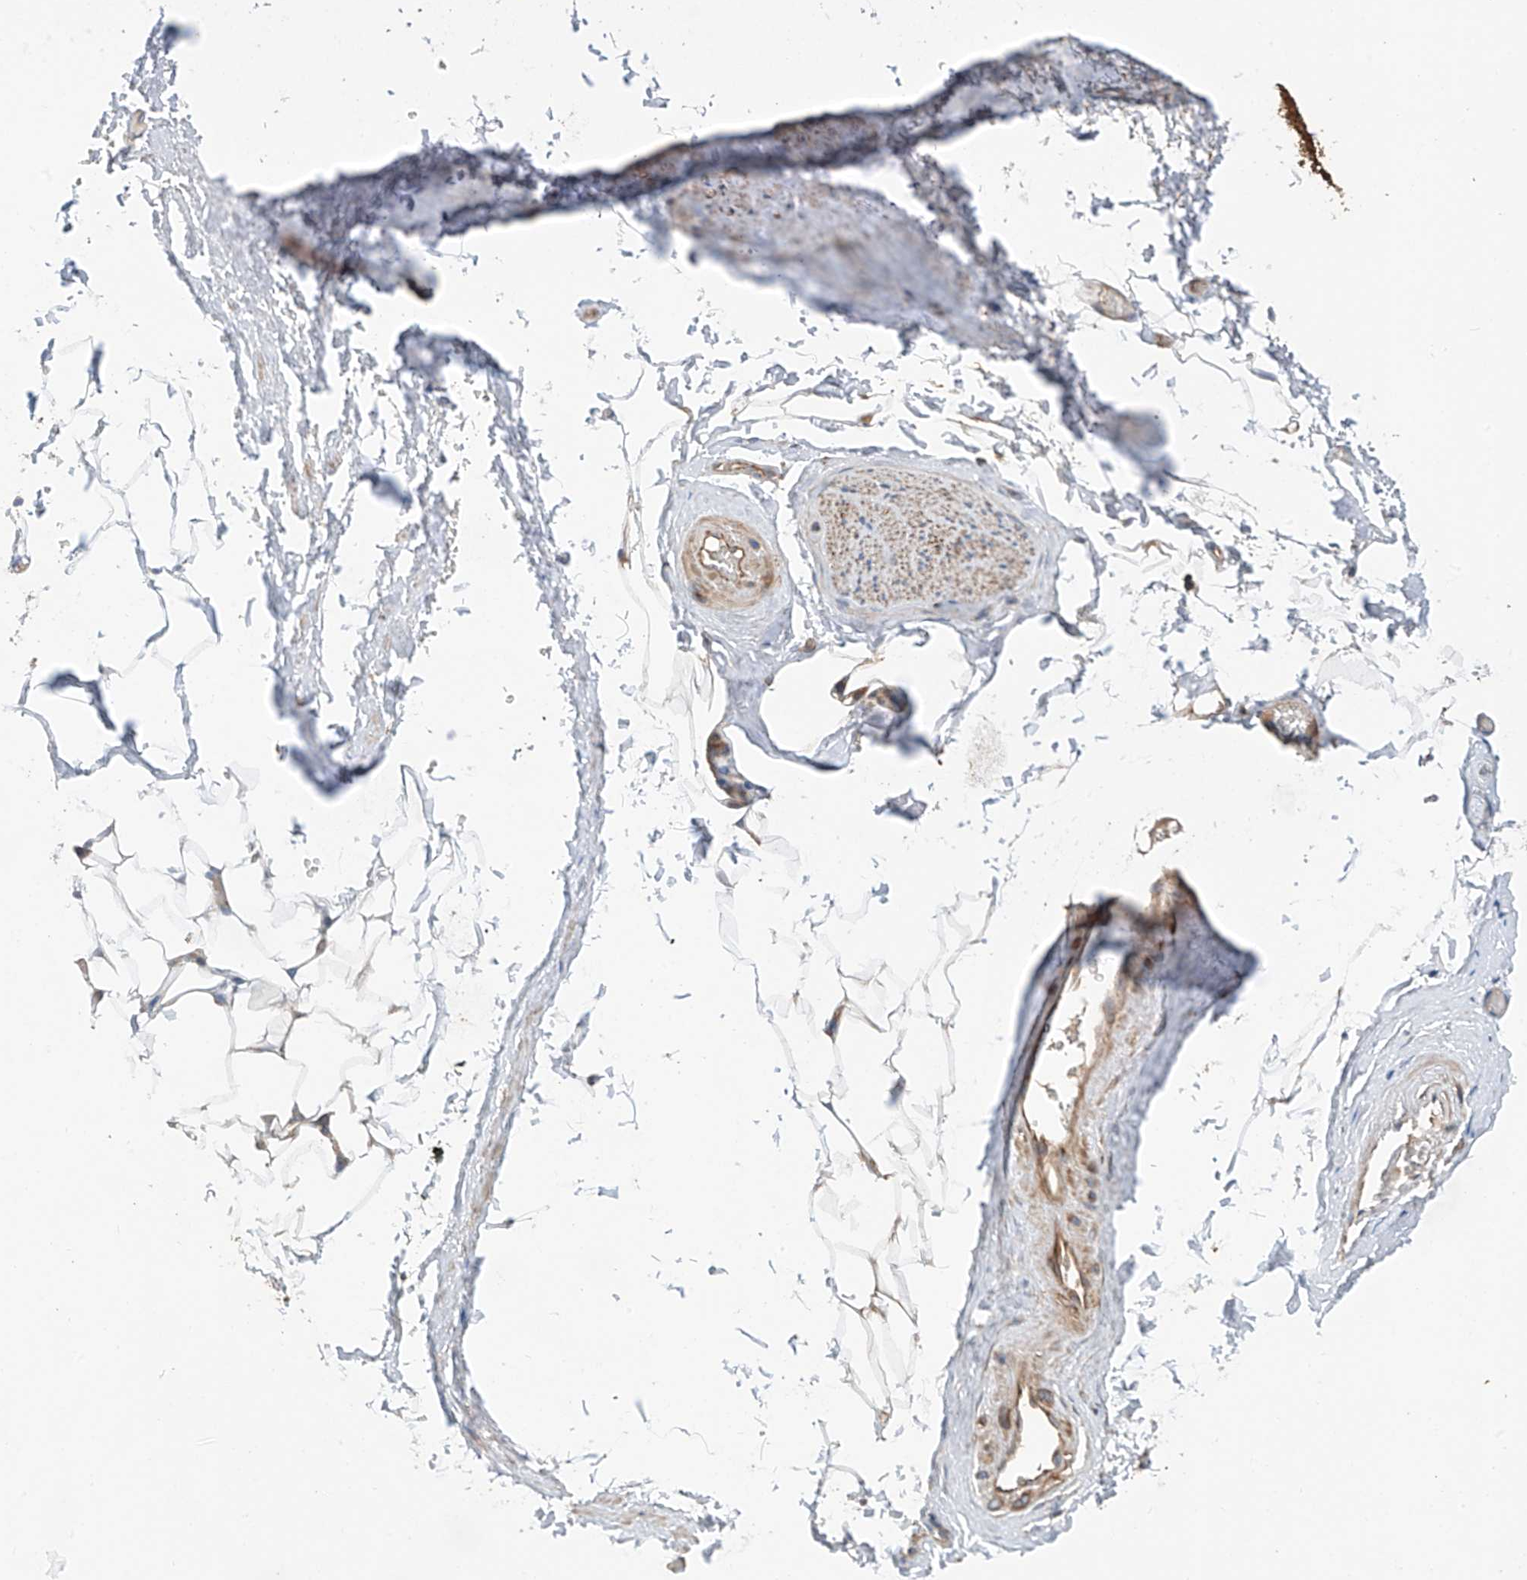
{"staining": {"intensity": "weak", "quantity": ">75%", "location": "cytoplasmic/membranous,nuclear"}, "tissue": "adipose tissue", "cell_type": "Adipocytes", "image_type": "normal", "snomed": [{"axis": "morphology", "description": "Normal tissue, NOS"}, {"axis": "morphology", "description": "Adenocarcinoma, Low grade"}, {"axis": "topography", "description": "Prostate"}, {"axis": "topography", "description": "Peripheral nerve tissue"}], "caption": "Immunohistochemistry (IHC) (DAB (3,3'-diaminobenzidine)) staining of unremarkable adipose tissue exhibits weak cytoplasmic/membranous,nuclear protein positivity in about >75% of adipocytes. Nuclei are stained in blue.", "gene": "RPAIN", "patient": {"sex": "male", "age": 63}}